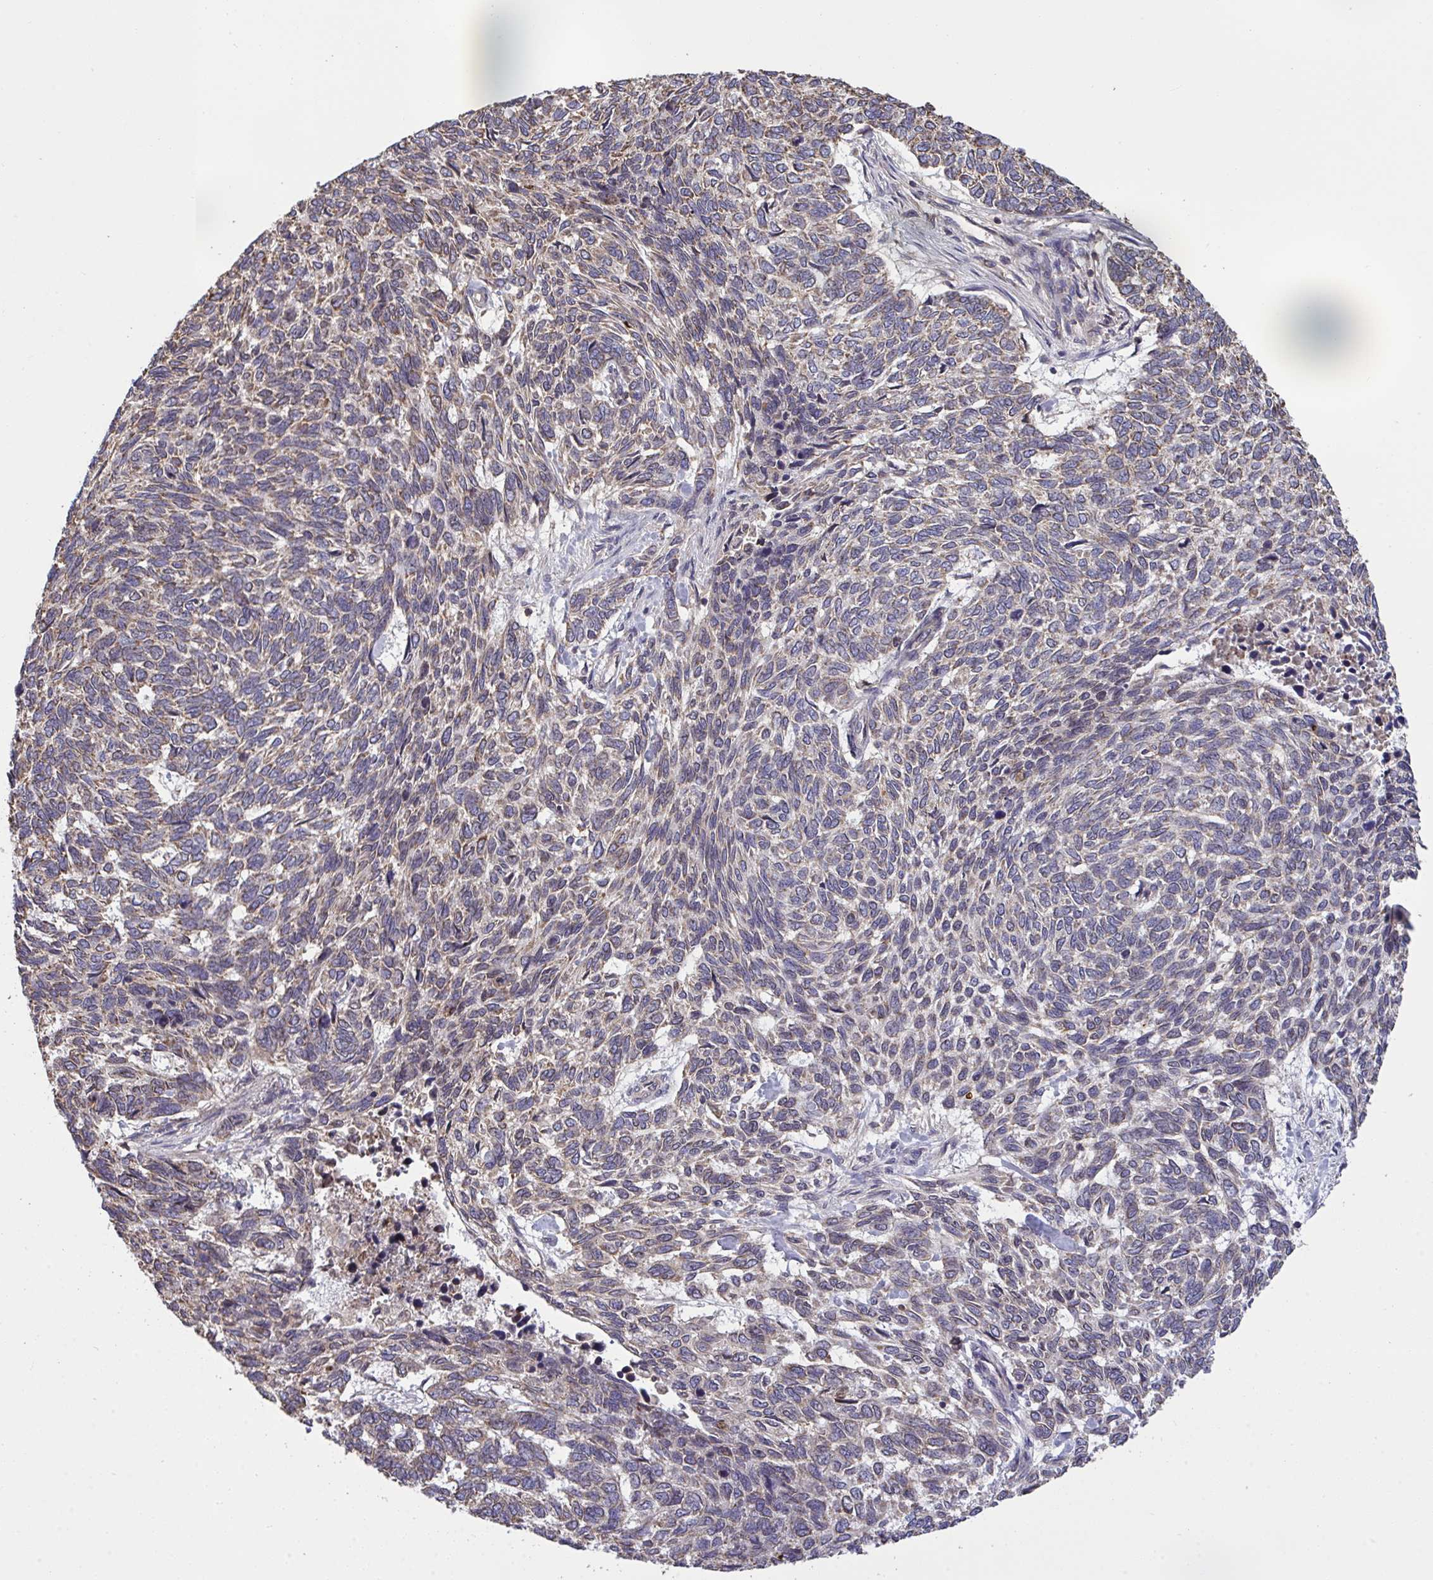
{"staining": {"intensity": "weak", "quantity": "25%-75%", "location": "cytoplasmic/membranous"}, "tissue": "skin cancer", "cell_type": "Tumor cells", "image_type": "cancer", "snomed": [{"axis": "morphology", "description": "Basal cell carcinoma"}, {"axis": "topography", "description": "Skin"}], "caption": "Immunohistochemistry (IHC) (DAB (3,3'-diaminobenzidine)) staining of human basal cell carcinoma (skin) shows weak cytoplasmic/membranous protein positivity in approximately 25%-75% of tumor cells.", "gene": "PPM1H", "patient": {"sex": "female", "age": 65}}